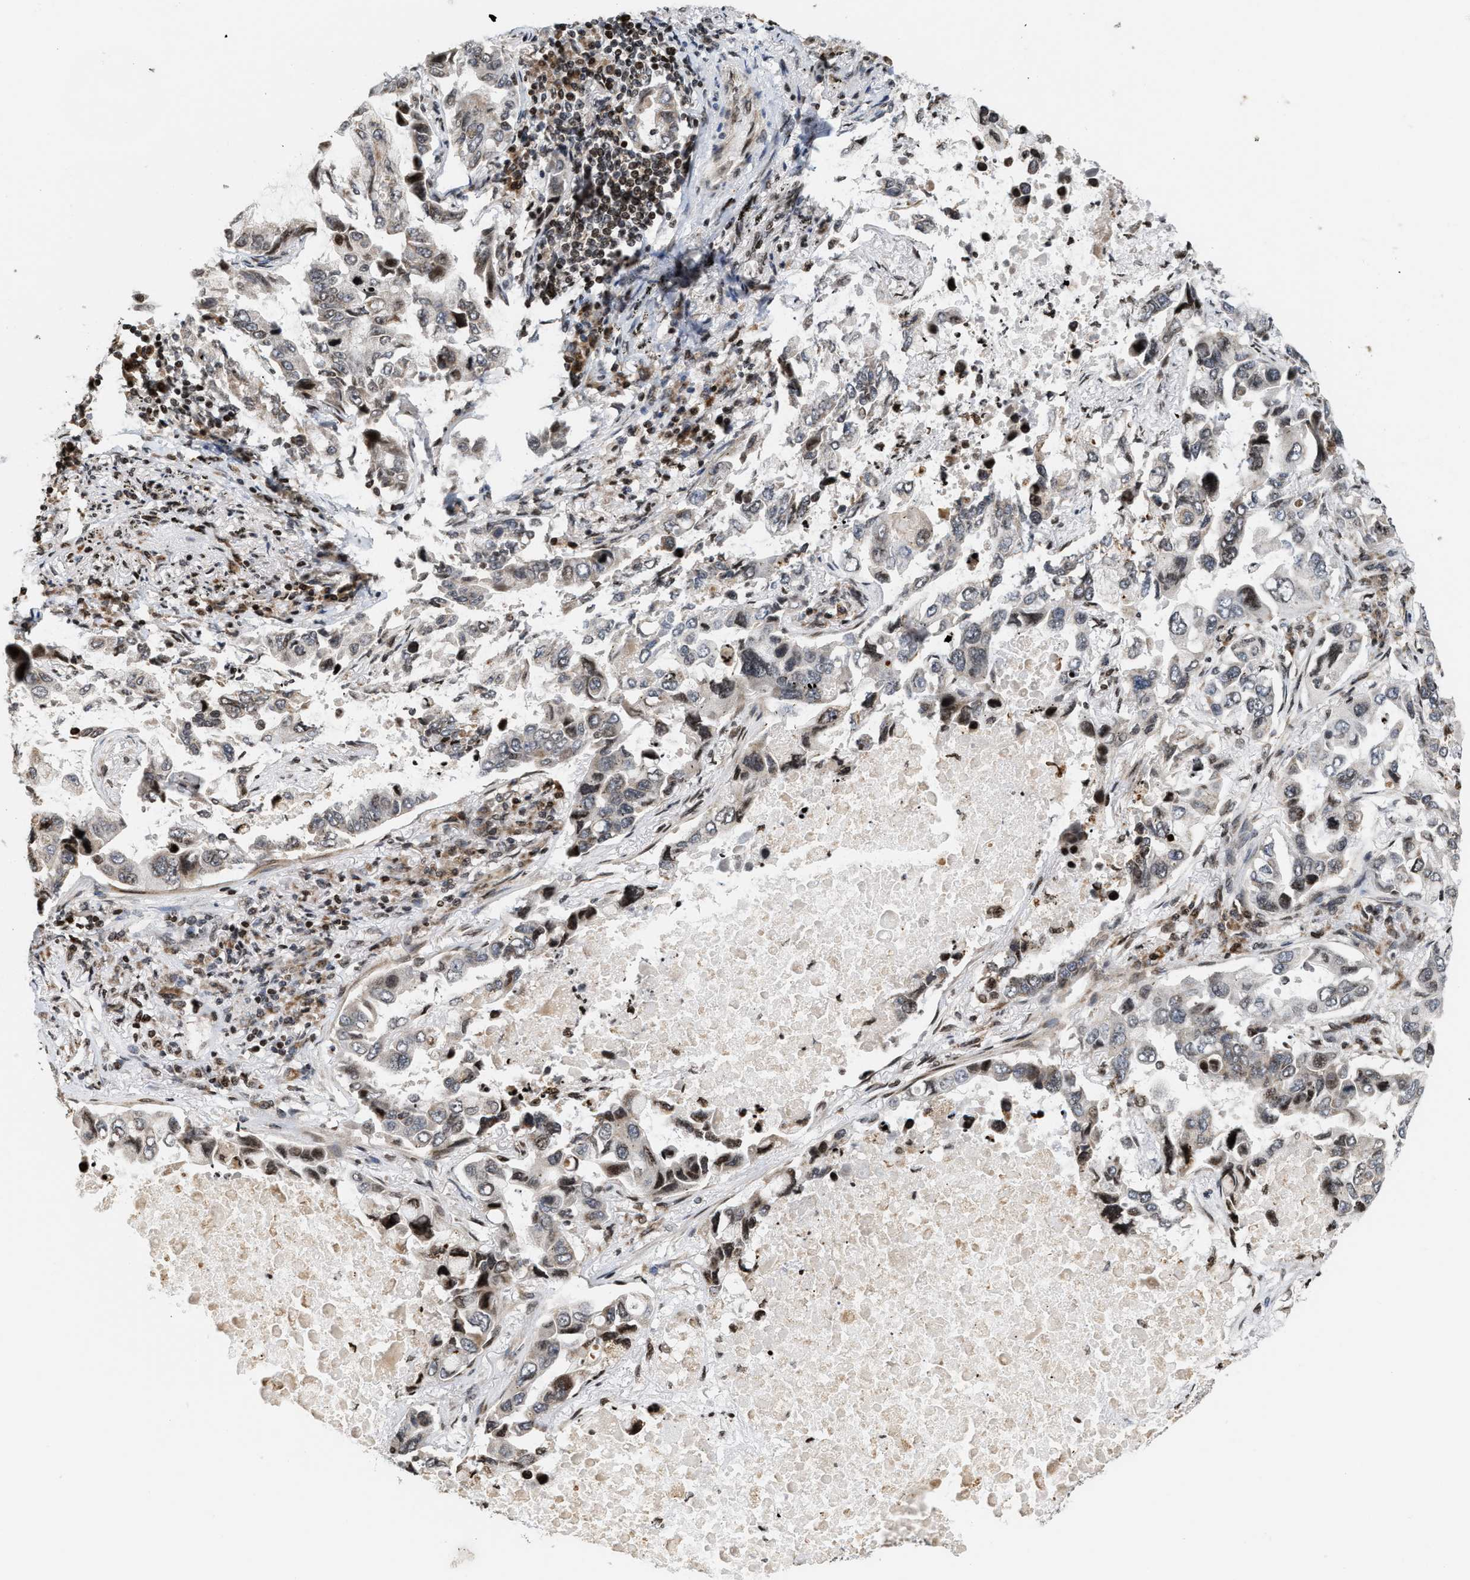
{"staining": {"intensity": "weak", "quantity": "25%-75%", "location": "cytoplasmic/membranous,nuclear"}, "tissue": "lung cancer", "cell_type": "Tumor cells", "image_type": "cancer", "snomed": [{"axis": "morphology", "description": "Adenocarcinoma, NOS"}, {"axis": "topography", "description": "Lung"}], "caption": "The immunohistochemical stain shows weak cytoplasmic/membranous and nuclear positivity in tumor cells of lung adenocarcinoma tissue. (DAB IHC with brightfield microscopy, high magnification).", "gene": "PDZD2", "patient": {"sex": "male", "age": 64}}